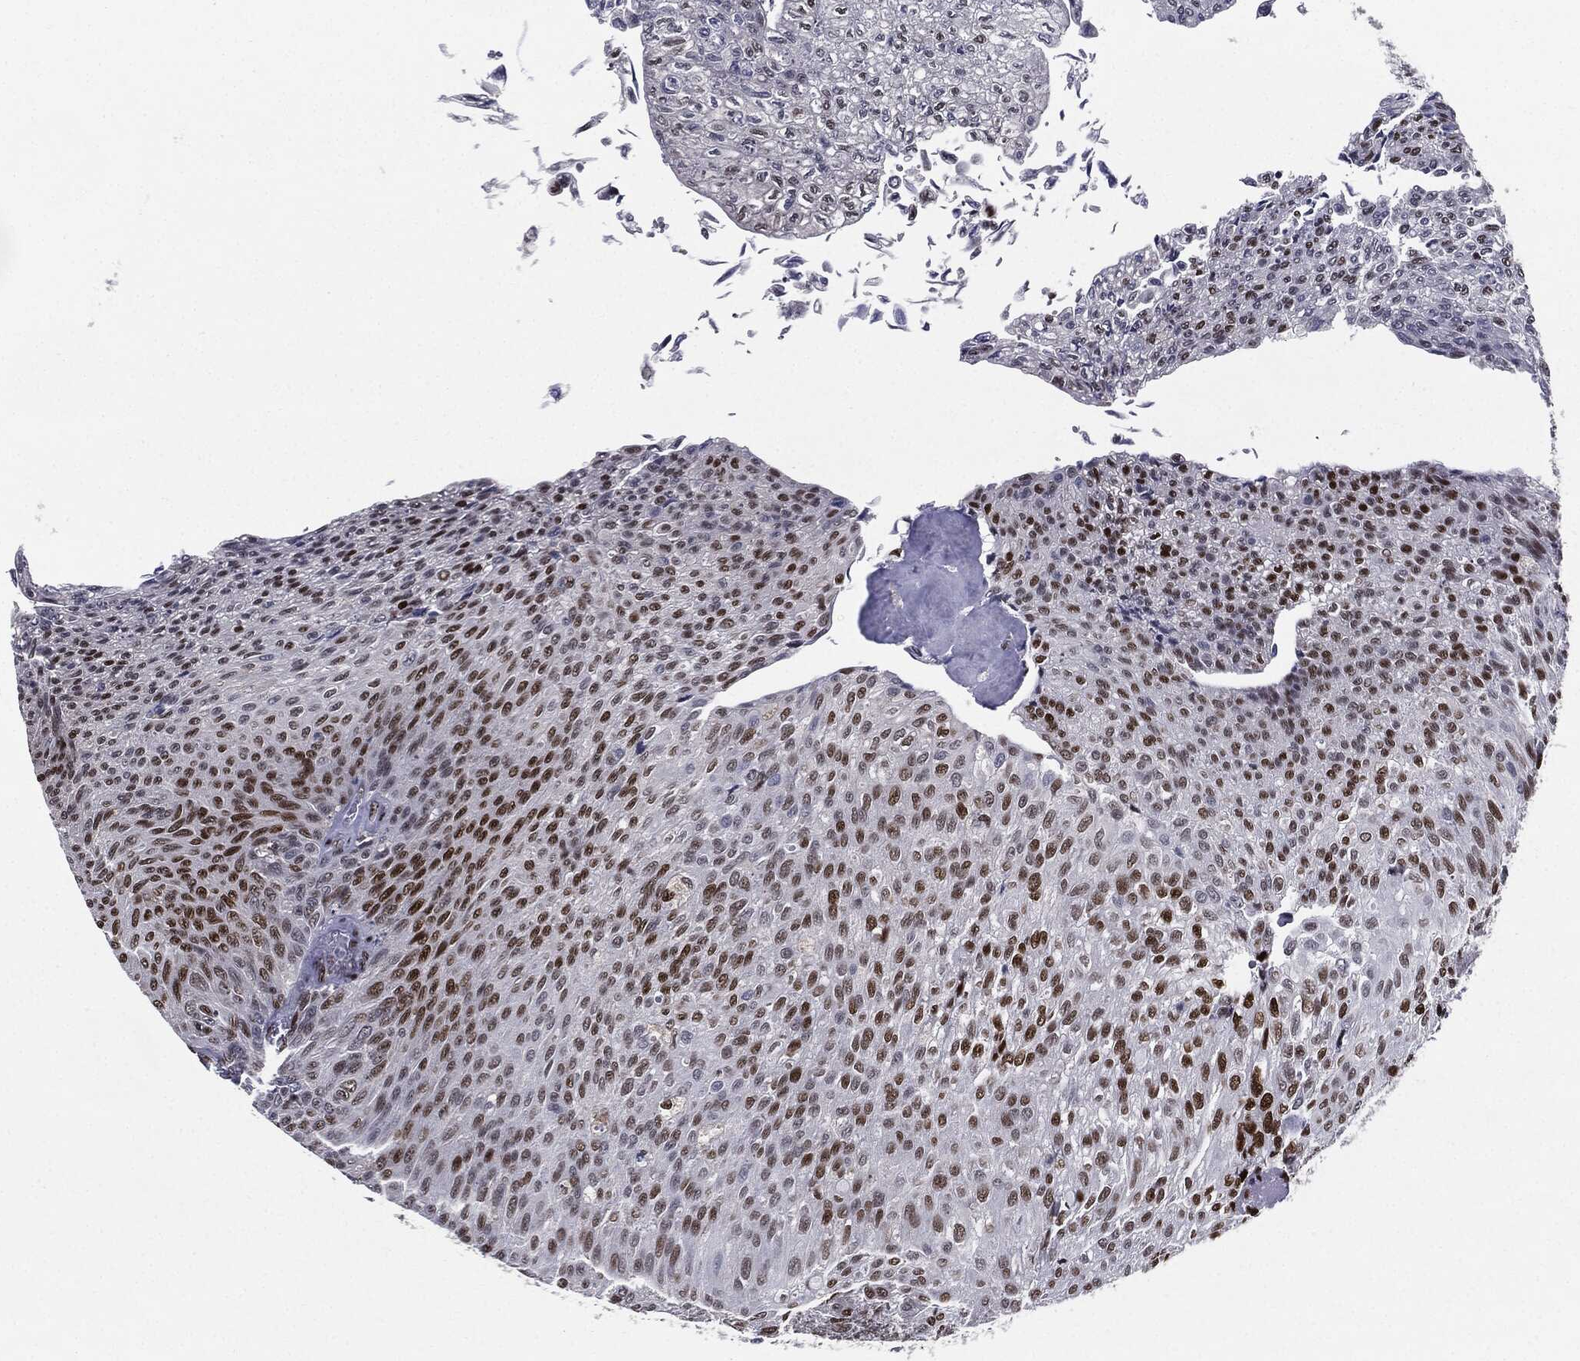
{"staining": {"intensity": "strong", "quantity": "25%-75%", "location": "nuclear"}, "tissue": "urothelial cancer", "cell_type": "Tumor cells", "image_type": "cancer", "snomed": [{"axis": "morphology", "description": "Urothelial carcinoma, Low grade"}, {"axis": "topography", "description": "Ureter, NOS"}, {"axis": "topography", "description": "Urinary bladder"}], "caption": "An immunohistochemistry micrograph of tumor tissue is shown. Protein staining in brown labels strong nuclear positivity in urothelial cancer within tumor cells.", "gene": "JUN", "patient": {"sex": "male", "age": 78}}